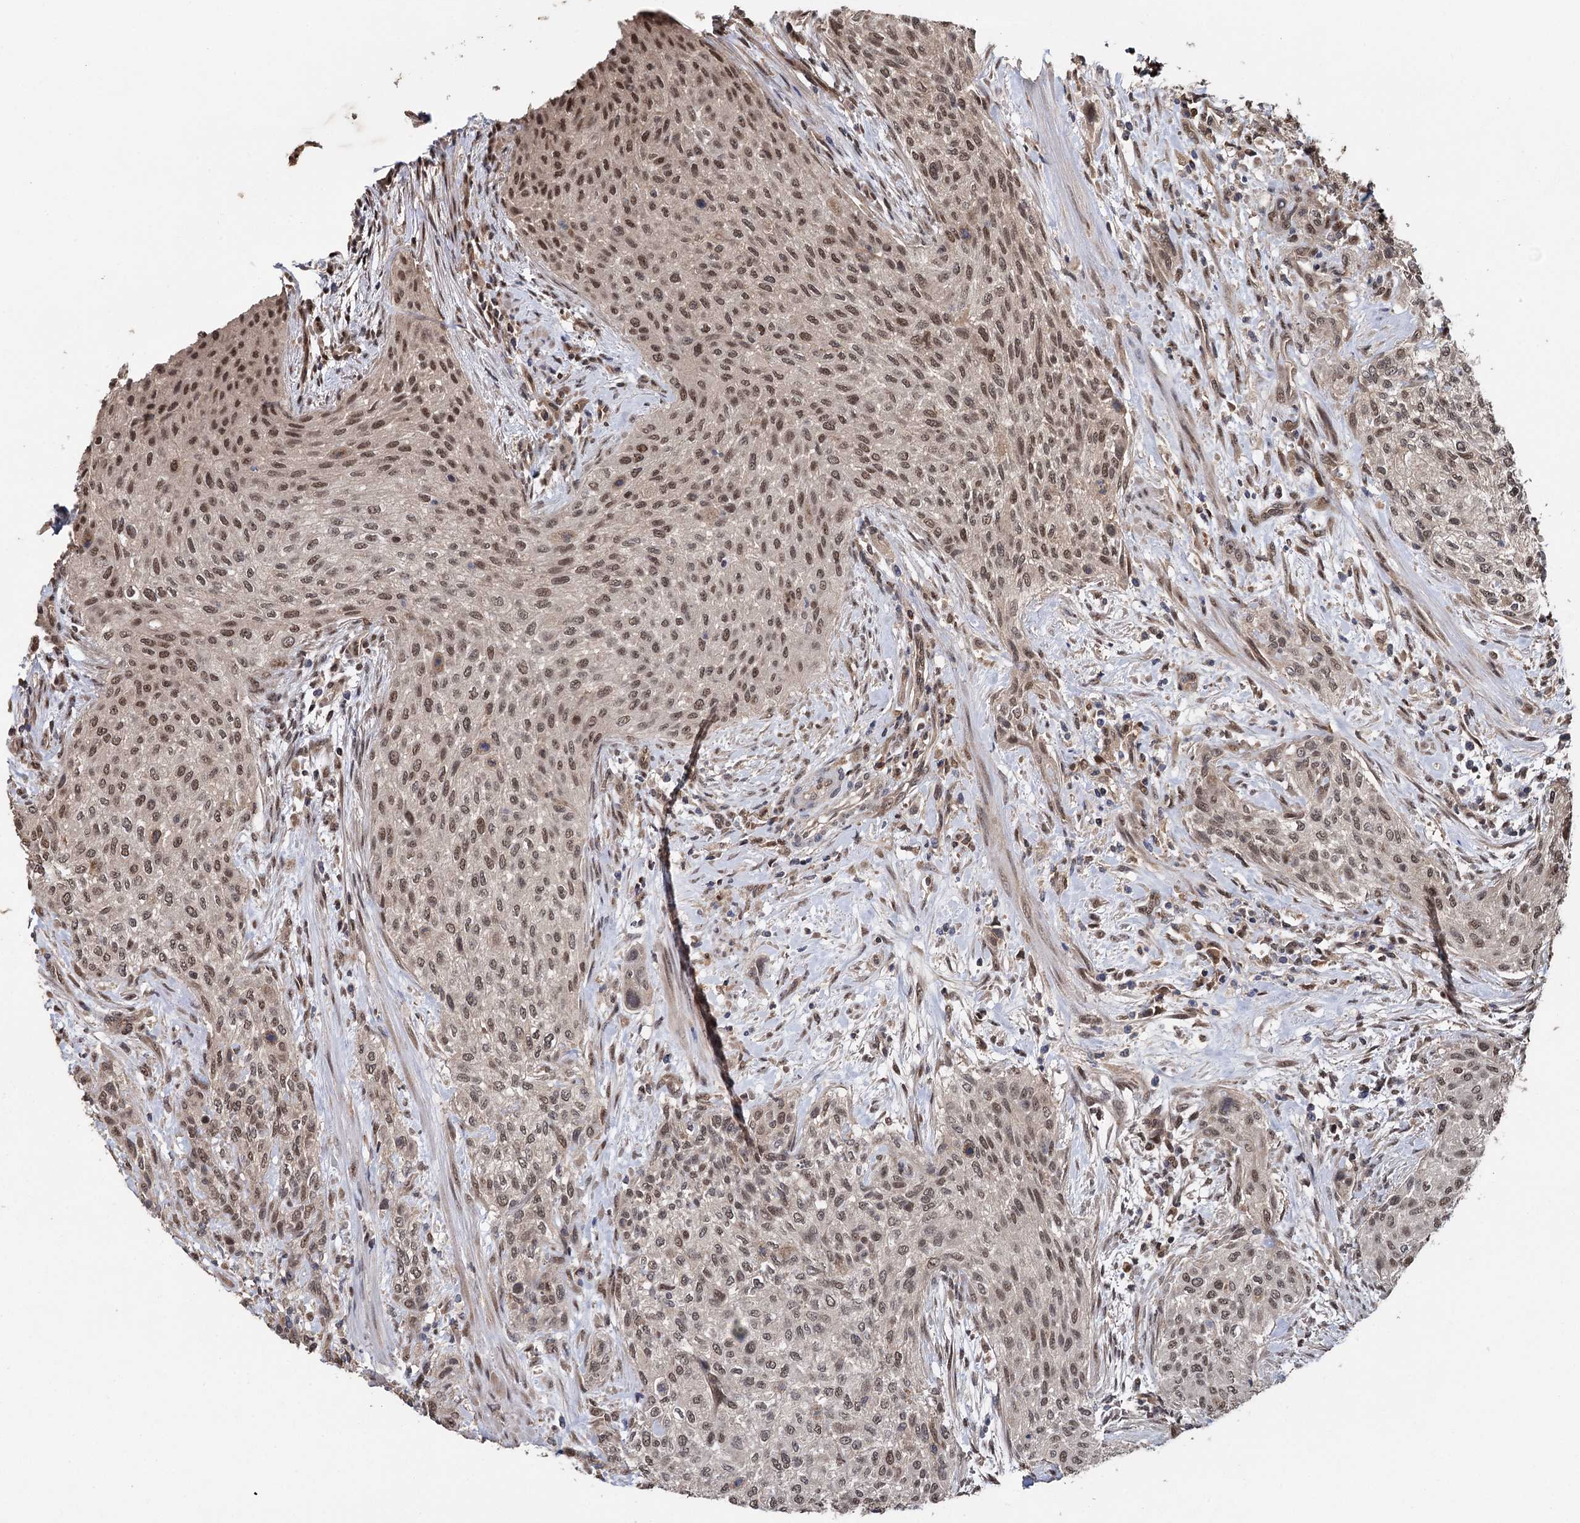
{"staining": {"intensity": "moderate", "quantity": ">75%", "location": "nuclear"}, "tissue": "urothelial cancer", "cell_type": "Tumor cells", "image_type": "cancer", "snomed": [{"axis": "morphology", "description": "Normal tissue, NOS"}, {"axis": "morphology", "description": "Urothelial carcinoma, NOS"}, {"axis": "topography", "description": "Urinary bladder"}, {"axis": "topography", "description": "Peripheral nerve tissue"}], "caption": "Immunohistochemistry image of neoplastic tissue: human transitional cell carcinoma stained using IHC demonstrates medium levels of moderate protein expression localized specifically in the nuclear of tumor cells, appearing as a nuclear brown color.", "gene": "MYG1", "patient": {"sex": "male", "age": 35}}